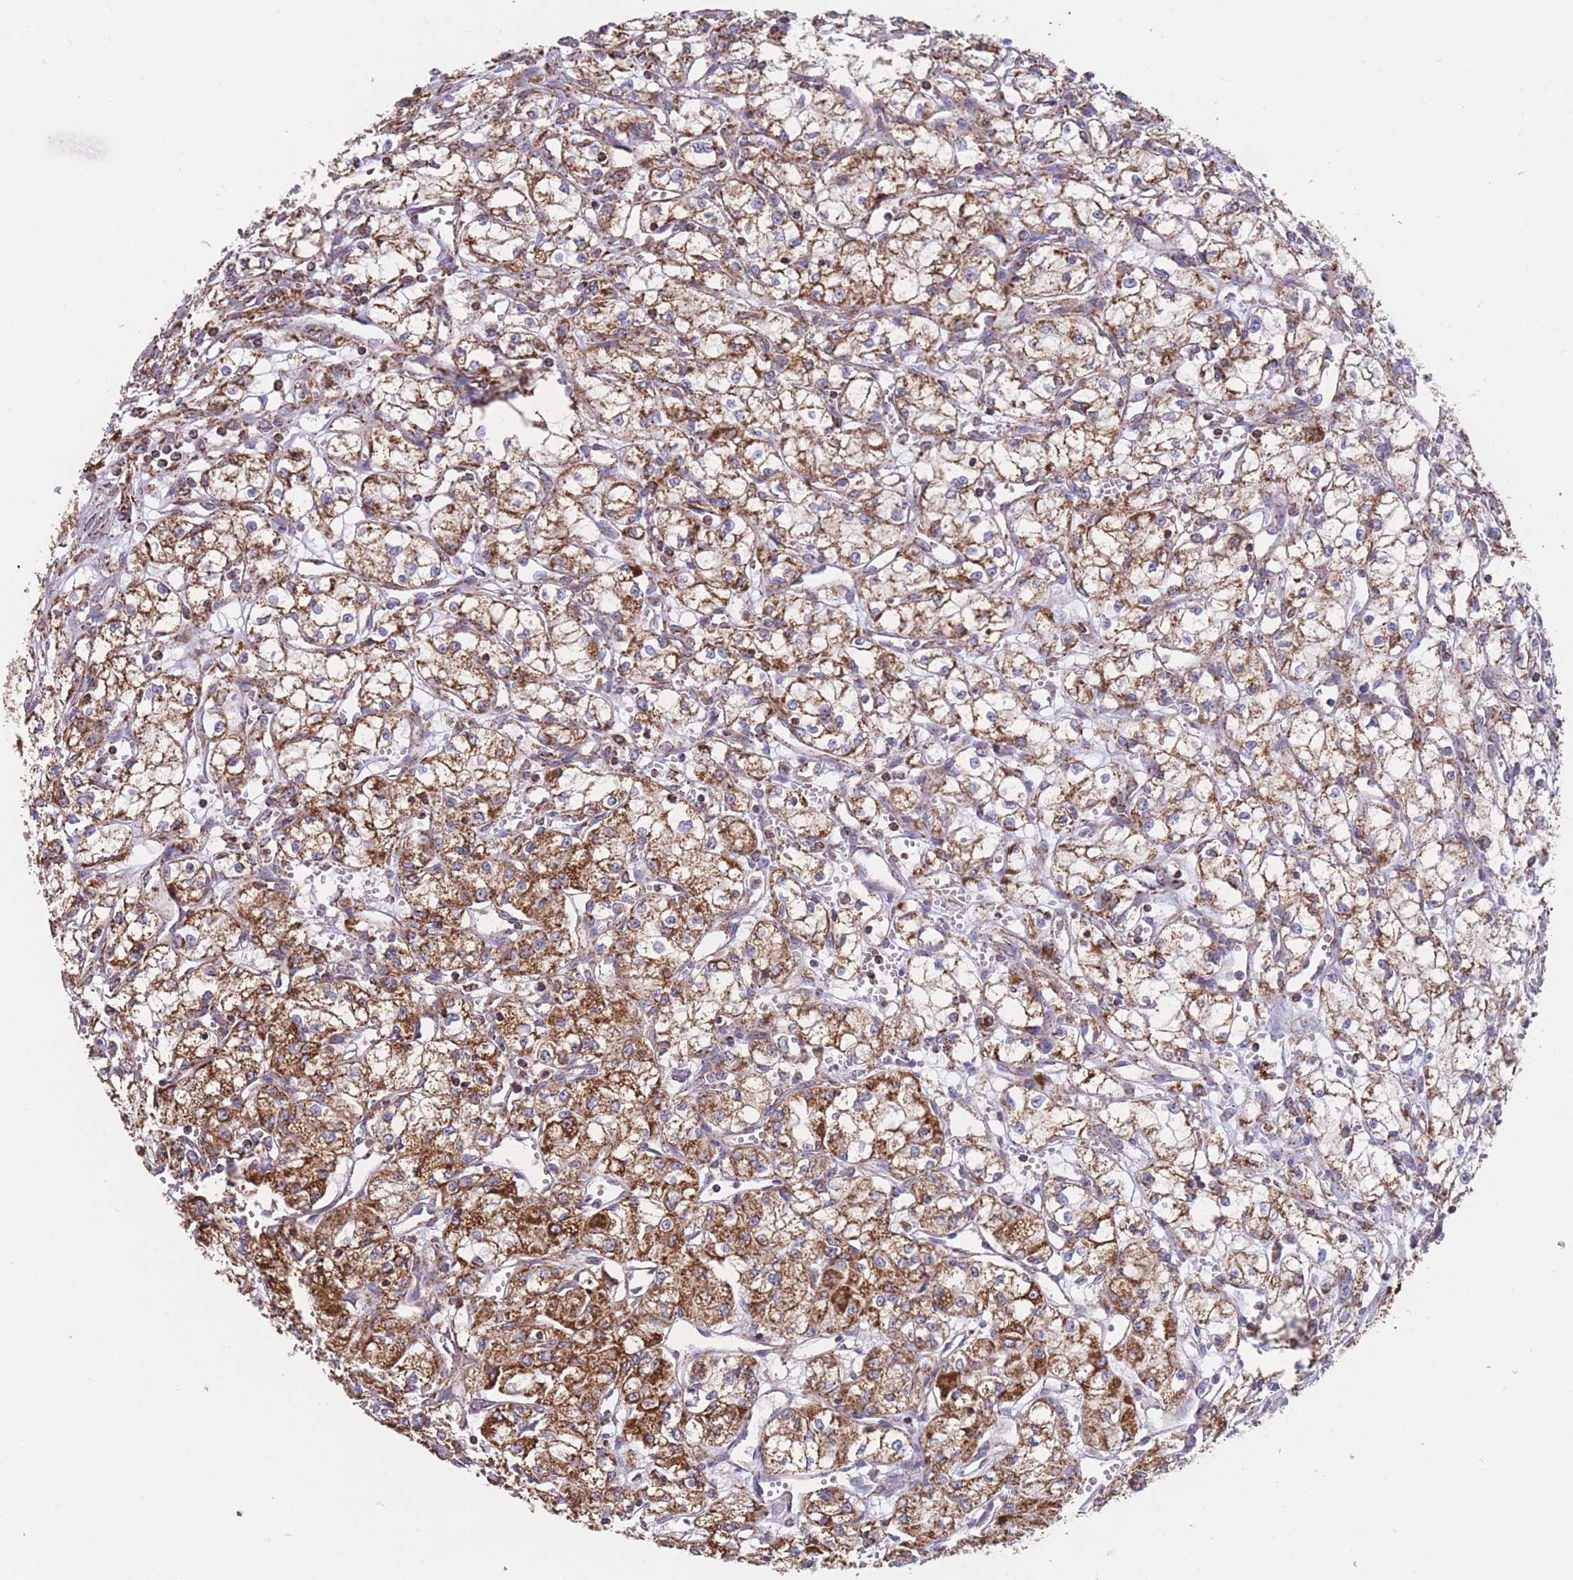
{"staining": {"intensity": "moderate", "quantity": ">75%", "location": "cytoplasmic/membranous"}, "tissue": "renal cancer", "cell_type": "Tumor cells", "image_type": "cancer", "snomed": [{"axis": "morphology", "description": "Adenocarcinoma, NOS"}, {"axis": "topography", "description": "Kidney"}], "caption": "Human renal cancer stained for a protein (brown) demonstrates moderate cytoplasmic/membranous positive staining in approximately >75% of tumor cells.", "gene": "FKBP8", "patient": {"sex": "male", "age": 59}}